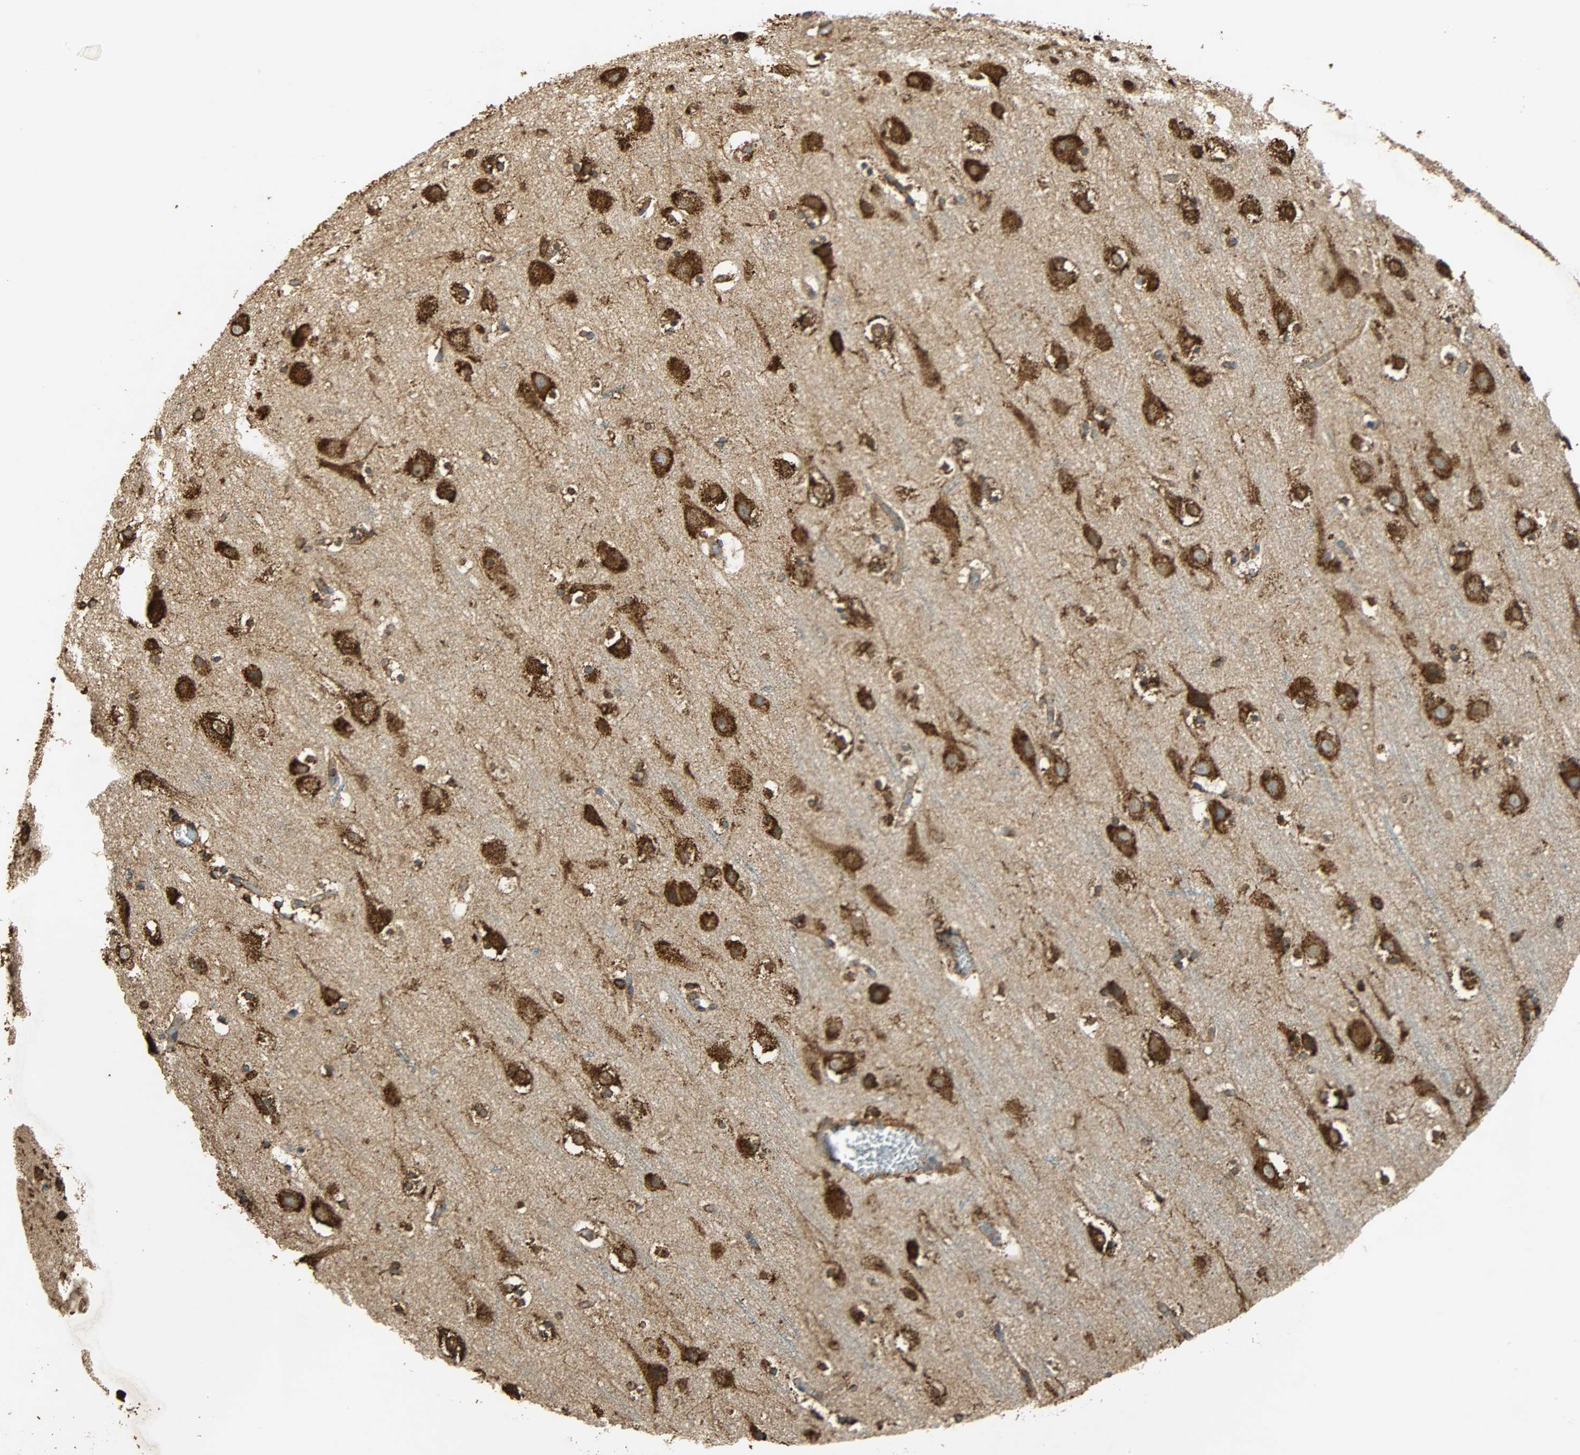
{"staining": {"intensity": "moderate", "quantity": ">75%", "location": "cytoplasmic/membranous"}, "tissue": "cerebral cortex", "cell_type": "Endothelial cells", "image_type": "normal", "snomed": [{"axis": "morphology", "description": "Normal tissue, NOS"}, {"axis": "topography", "description": "Cerebral cortex"}], "caption": "Moderate cytoplasmic/membranous expression is seen in about >75% of endothelial cells in normal cerebral cortex. (IHC, brightfield microscopy, high magnification).", "gene": "HSP90B1", "patient": {"sex": "male", "age": 45}}